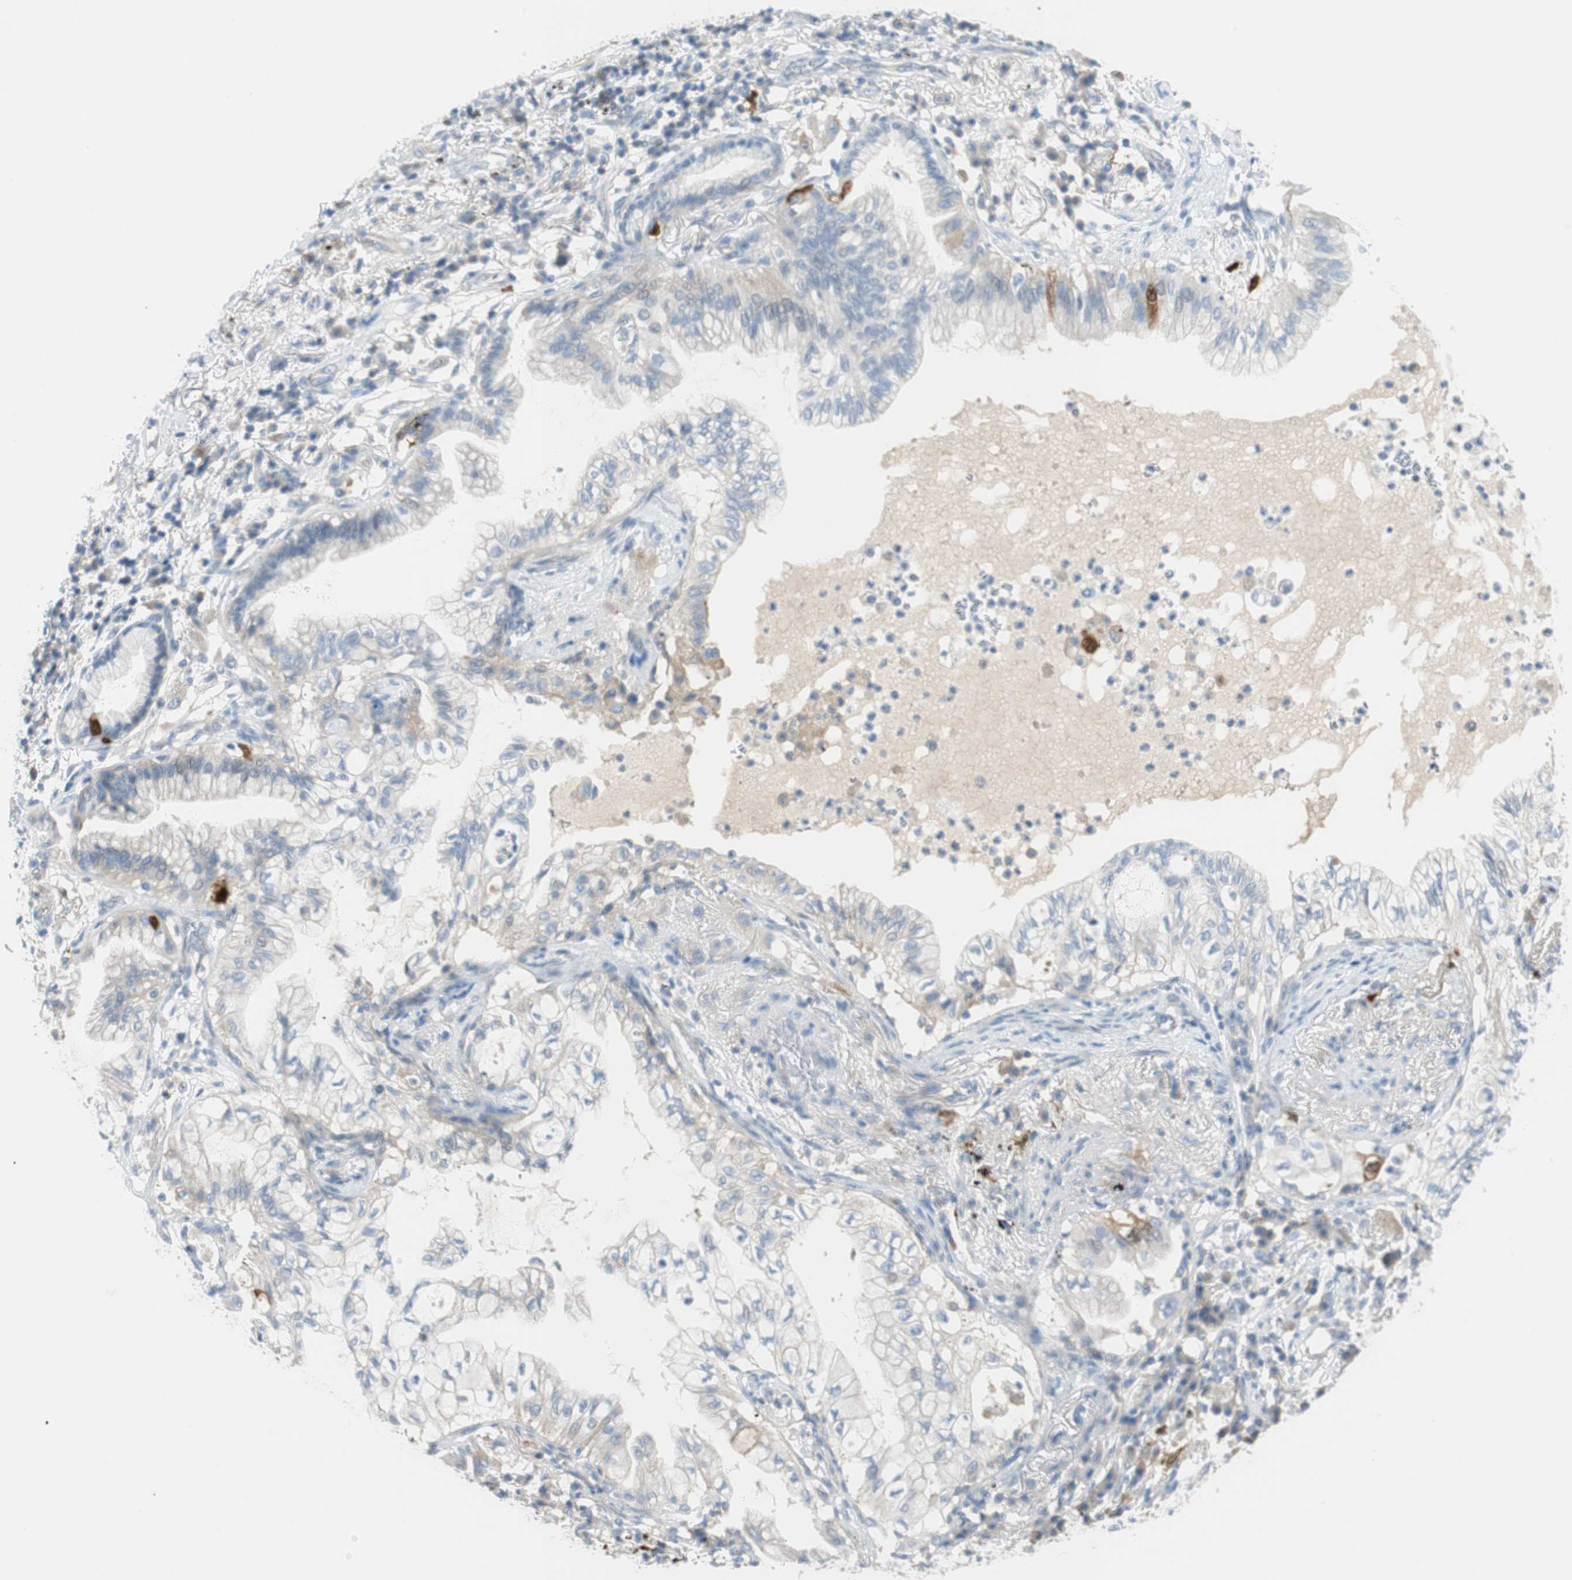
{"staining": {"intensity": "weak", "quantity": "<25%", "location": "cytoplasmic/membranous"}, "tissue": "lung cancer", "cell_type": "Tumor cells", "image_type": "cancer", "snomed": [{"axis": "morphology", "description": "Adenocarcinoma, NOS"}, {"axis": "topography", "description": "Lung"}], "caption": "Immunohistochemistry micrograph of neoplastic tissue: lung cancer (adenocarcinoma) stained with DAB displays no significant protein positivity in tumor cells.", "gene": "PTTG1", "patient": {"sex": "female", "age": 70}}